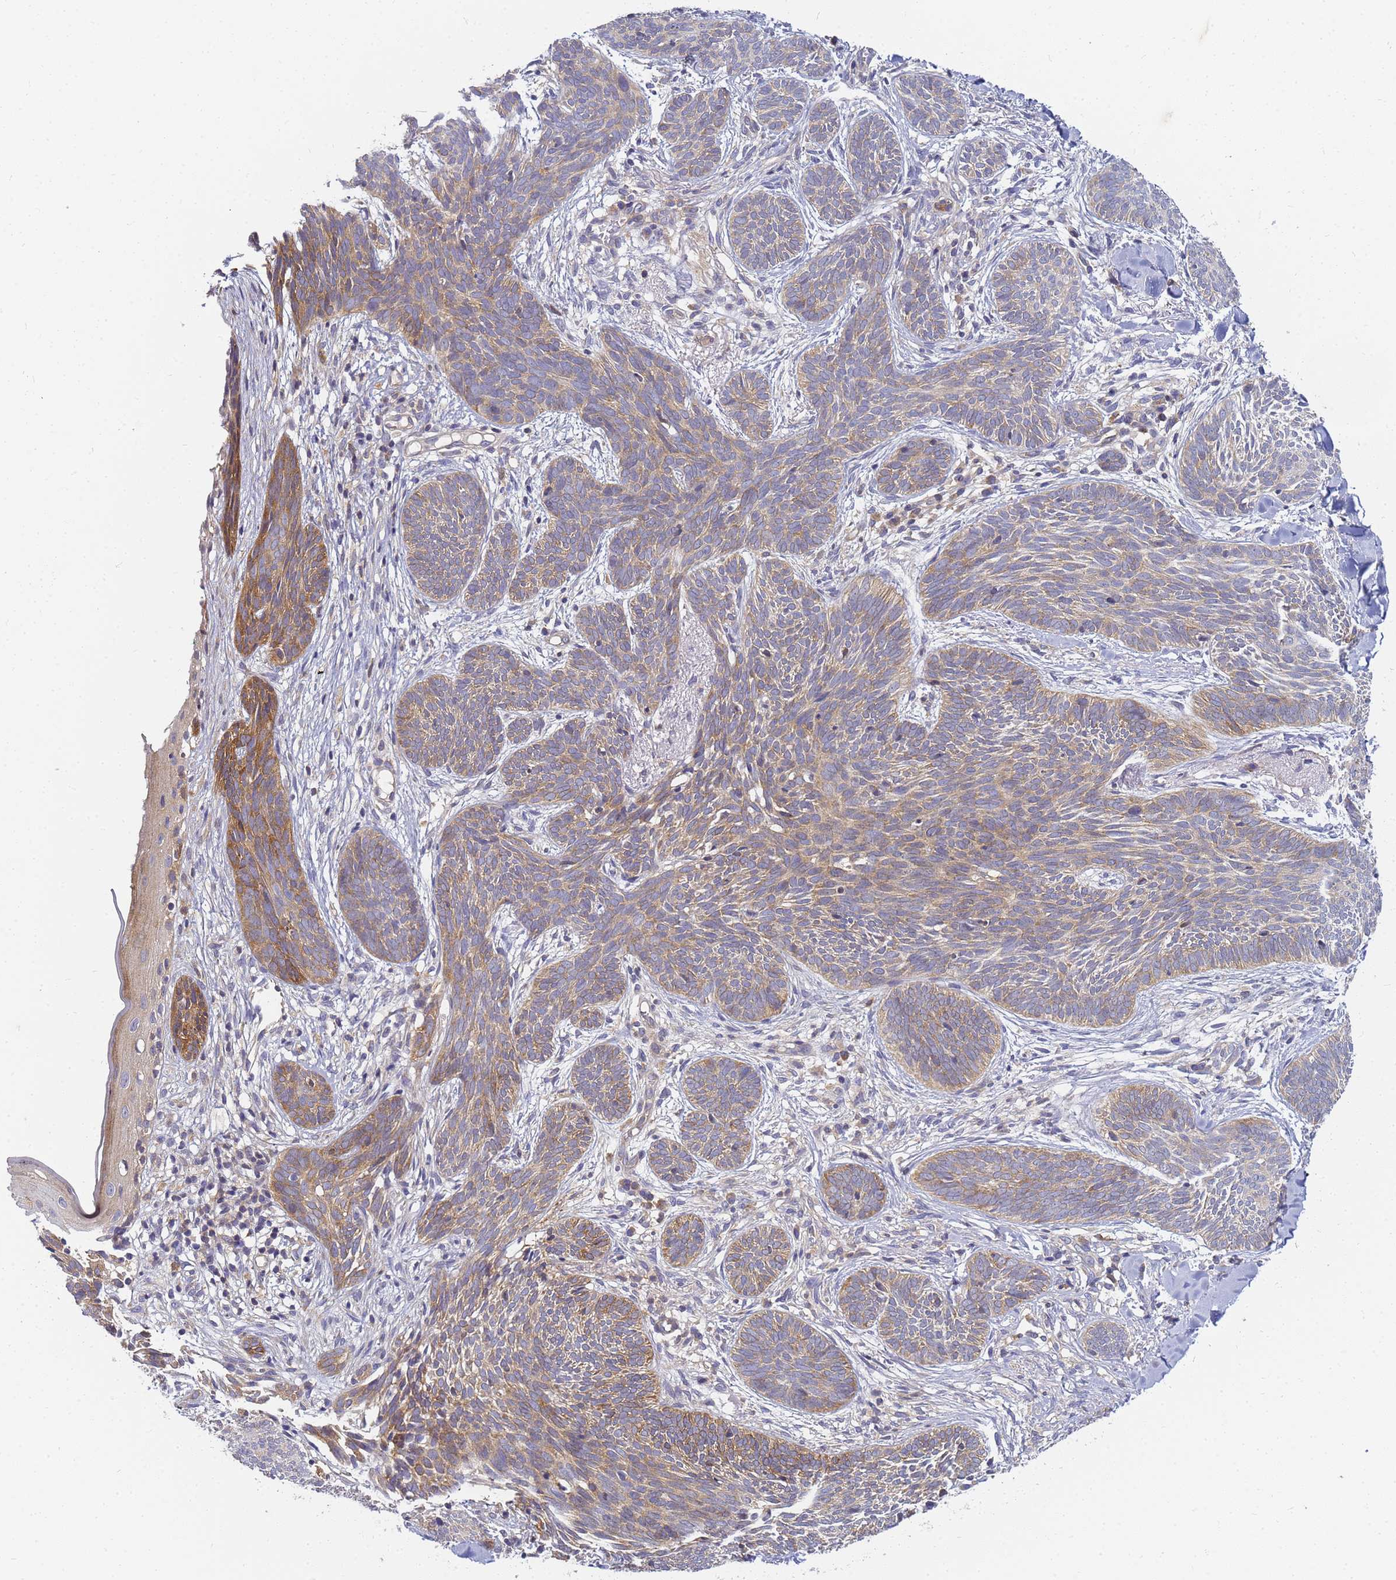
{"staining": {"intensity": "moderate", "quantity": ">75%", "location": "cytoplasmic/membranous"}, "tissue": "skin cancer", "cell_type": "Tumor cells", "image_type": "cancer", "snomed": [{"axis": "morphology", "description": "Basal cell carcinoma"}, {"axis": "topography", "description": "Skin"}], "caption": "An image showing moderate cytoplasmic/membranous positivity in approximately >75% of tumor cells in basal cell carcinoma (skin), as visualized by brown immunohistochemical staining.", "gene": "CHM", "patient": {"sex": "female", "age": 81}}